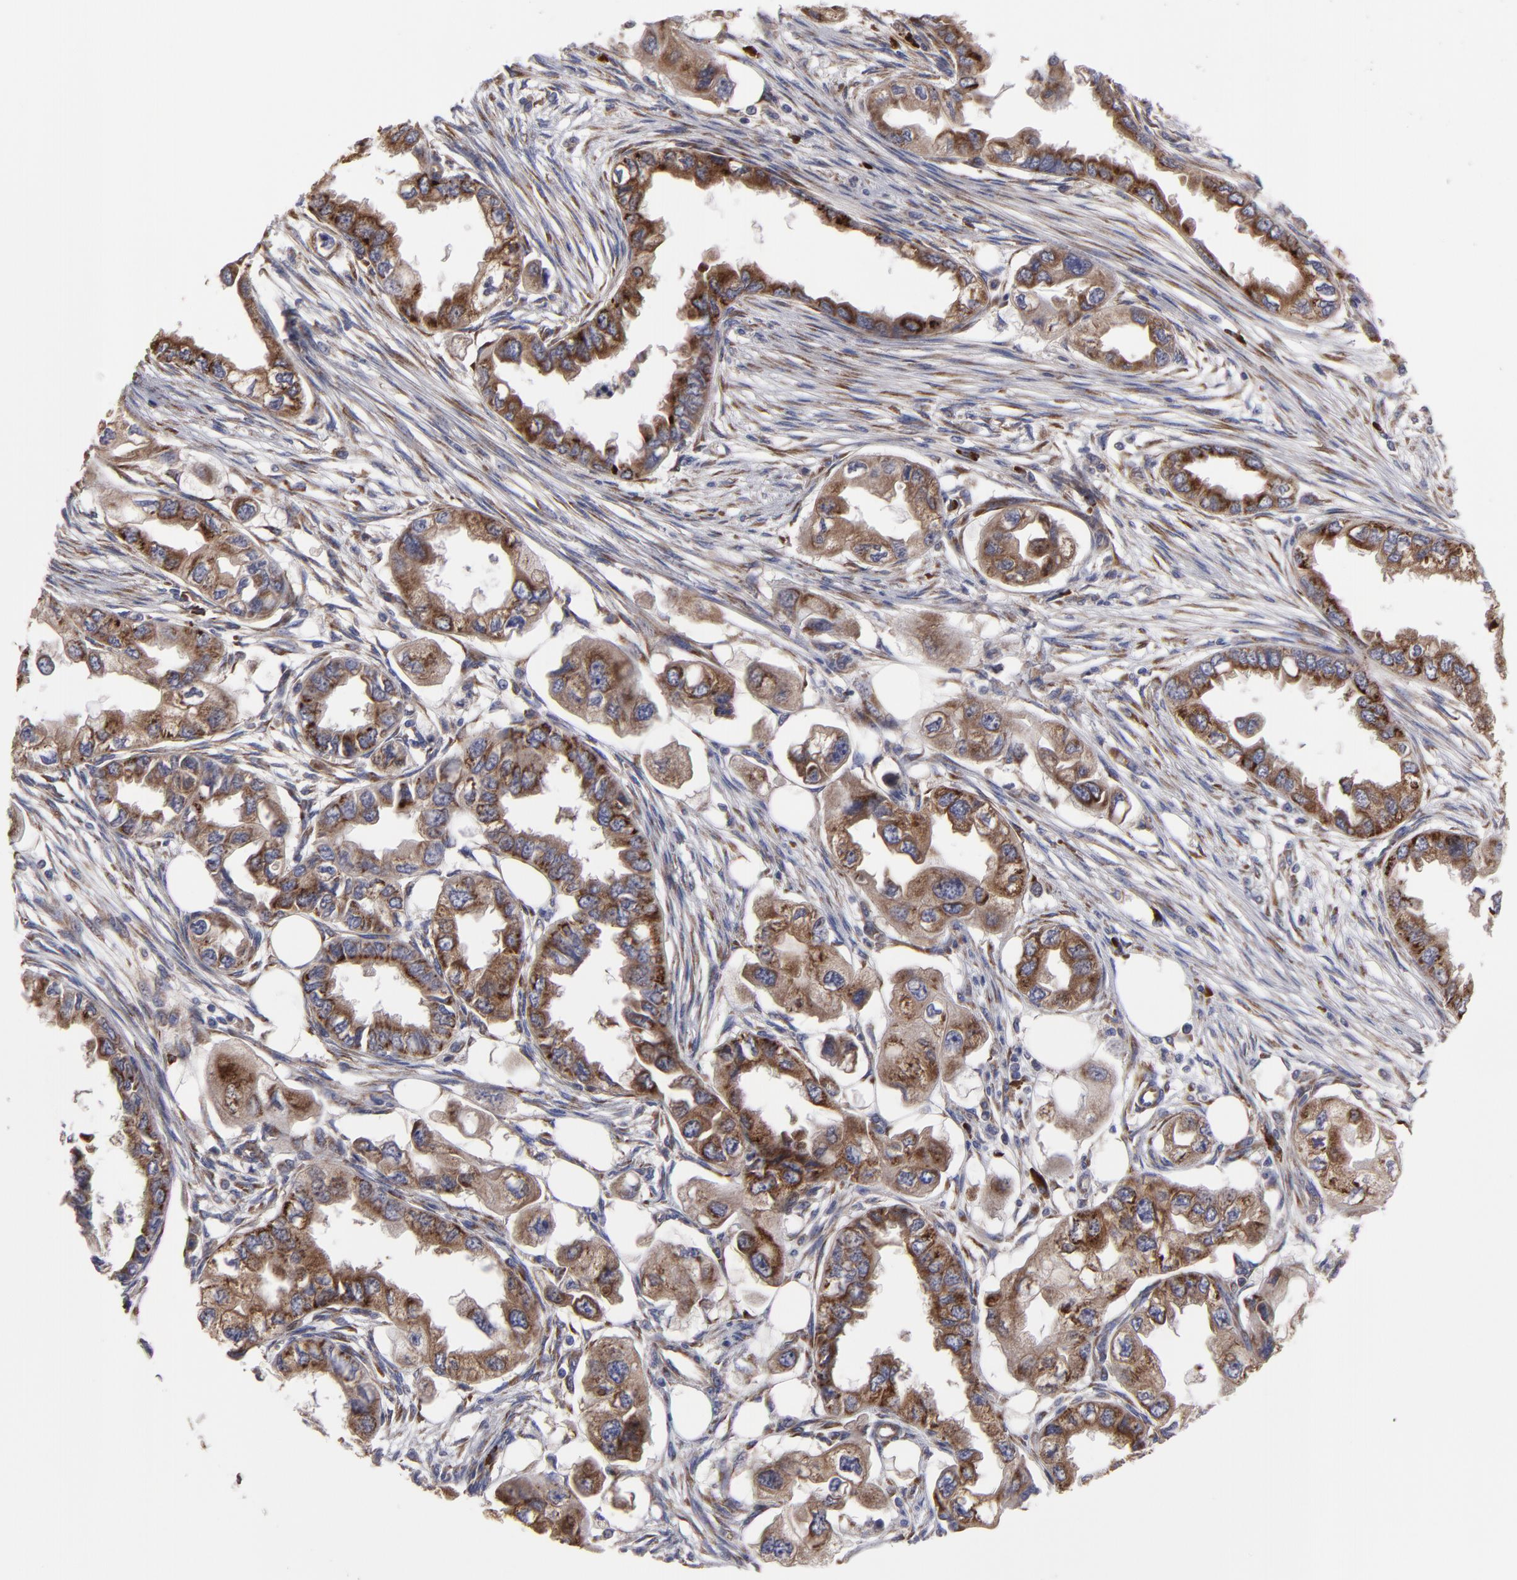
{"staining": {"intensity": "moderate", "quantity": ">75%", "location": "cytoplasmic/membranous"}, "tissue": "endometrial cancer", "cell_type": "Tumor cells", "image_type": "cancer", "snomed": [{"axis": "morphology", "description": "Adenocarcinoma, NOS"}, {"axis": "topography", "description": "Endometrium"}], "caption": "Endometrial adenocarcinoma was stained to show a protein in brown. There is medium levels of moderate cytoplasmic/membranous staining in about >75% of tumor cells.", "gene": "SND1", "patient": {"sex": "female", "age": 67}}